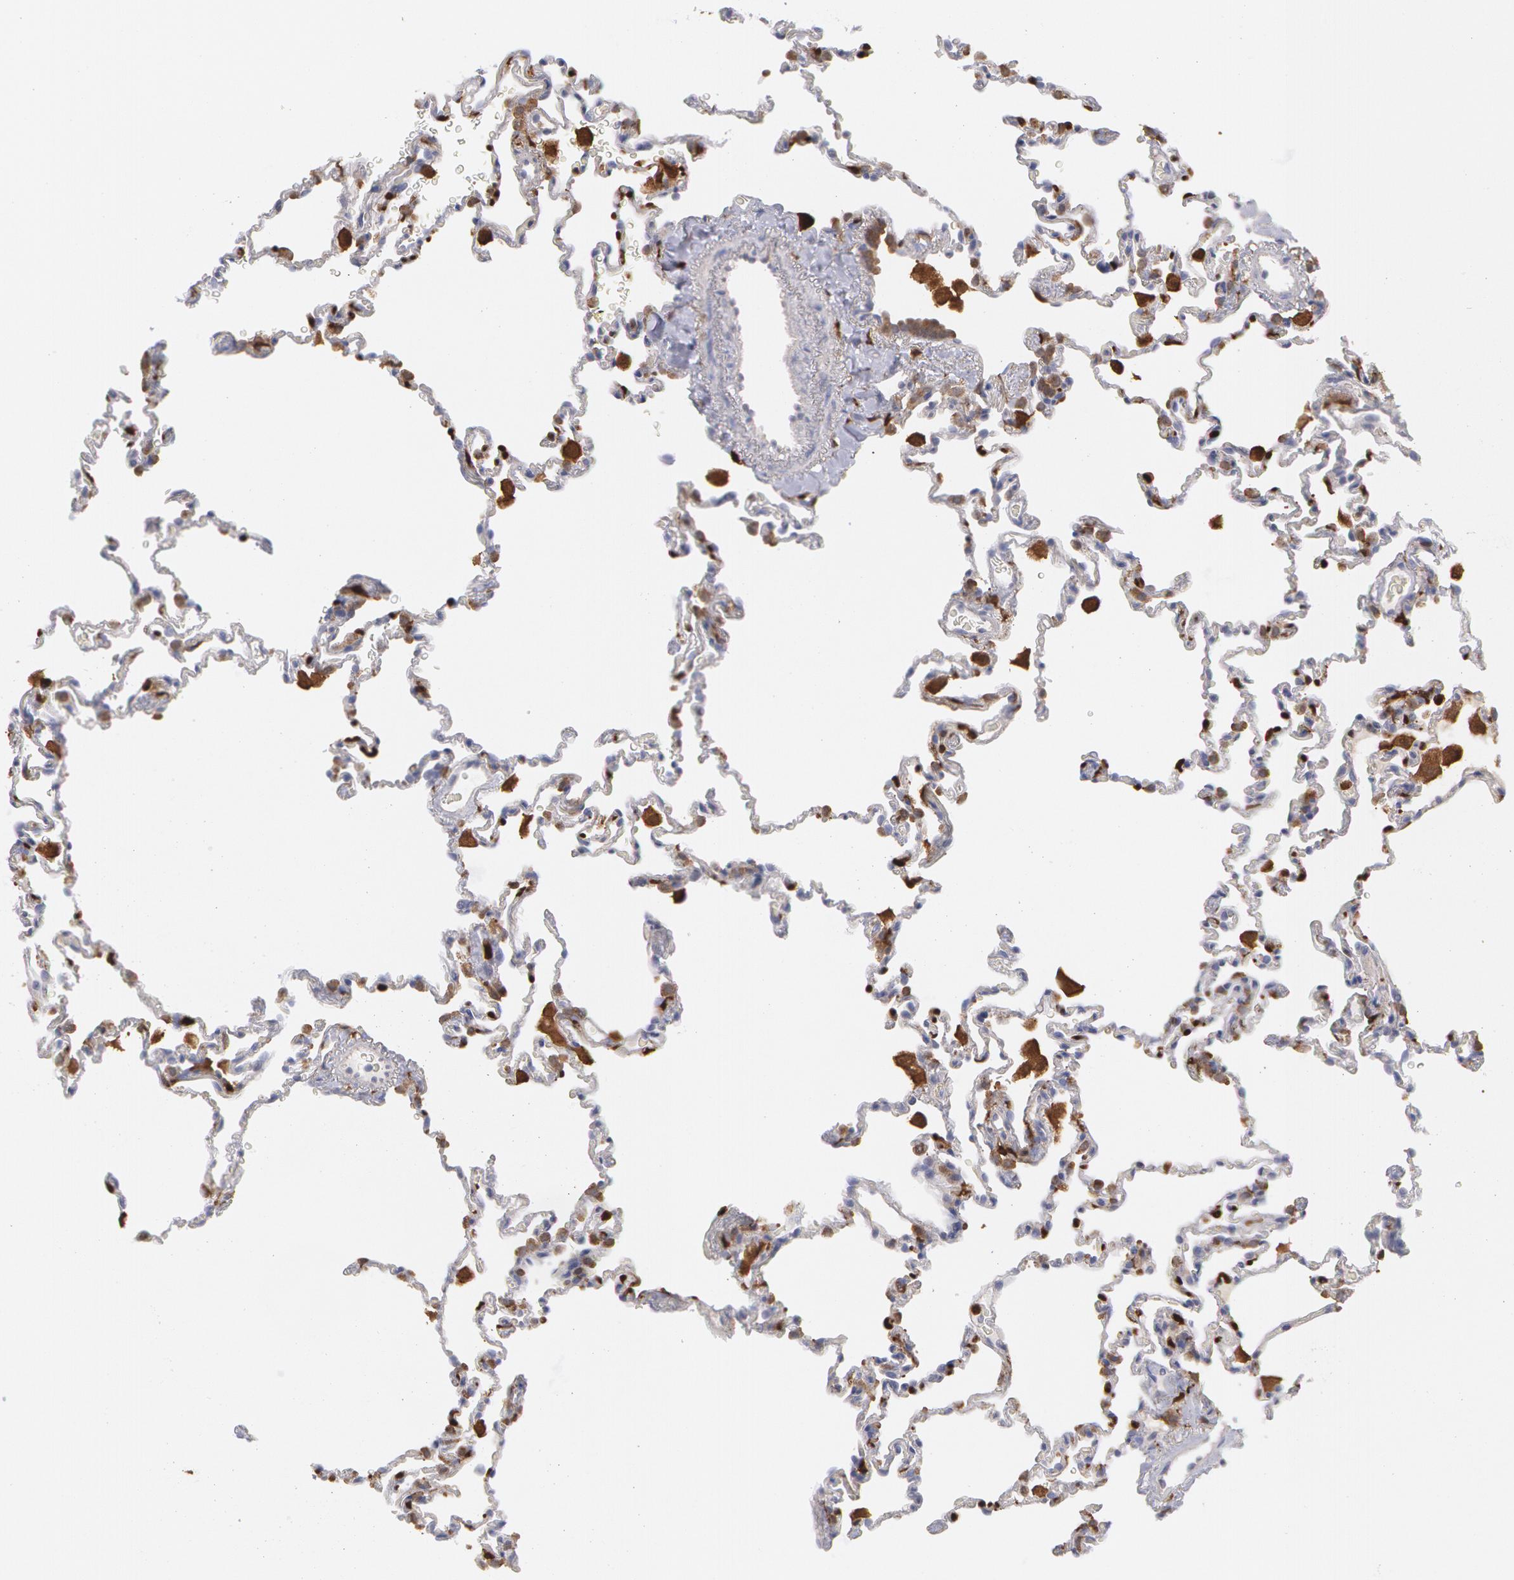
{"staining": {"intensity": "weak", "quantity": ">75%", "location": "cytoplasmic/membranous"}, "tissue": "lung", "cell_type": "Alveolar cells", "image_type": "normal", "snomed": [{"axis": "morphology", "description": "Normal tissue, NOS"}, {"axis": "topography", "description": "Lung"}], "caption": "Weak cytoplasmic/membranous protein positivity is present in approximately >75% of alveolar cells in lung.", "gene": "SYK", "patient": {"sex": "male", "age": 59}}